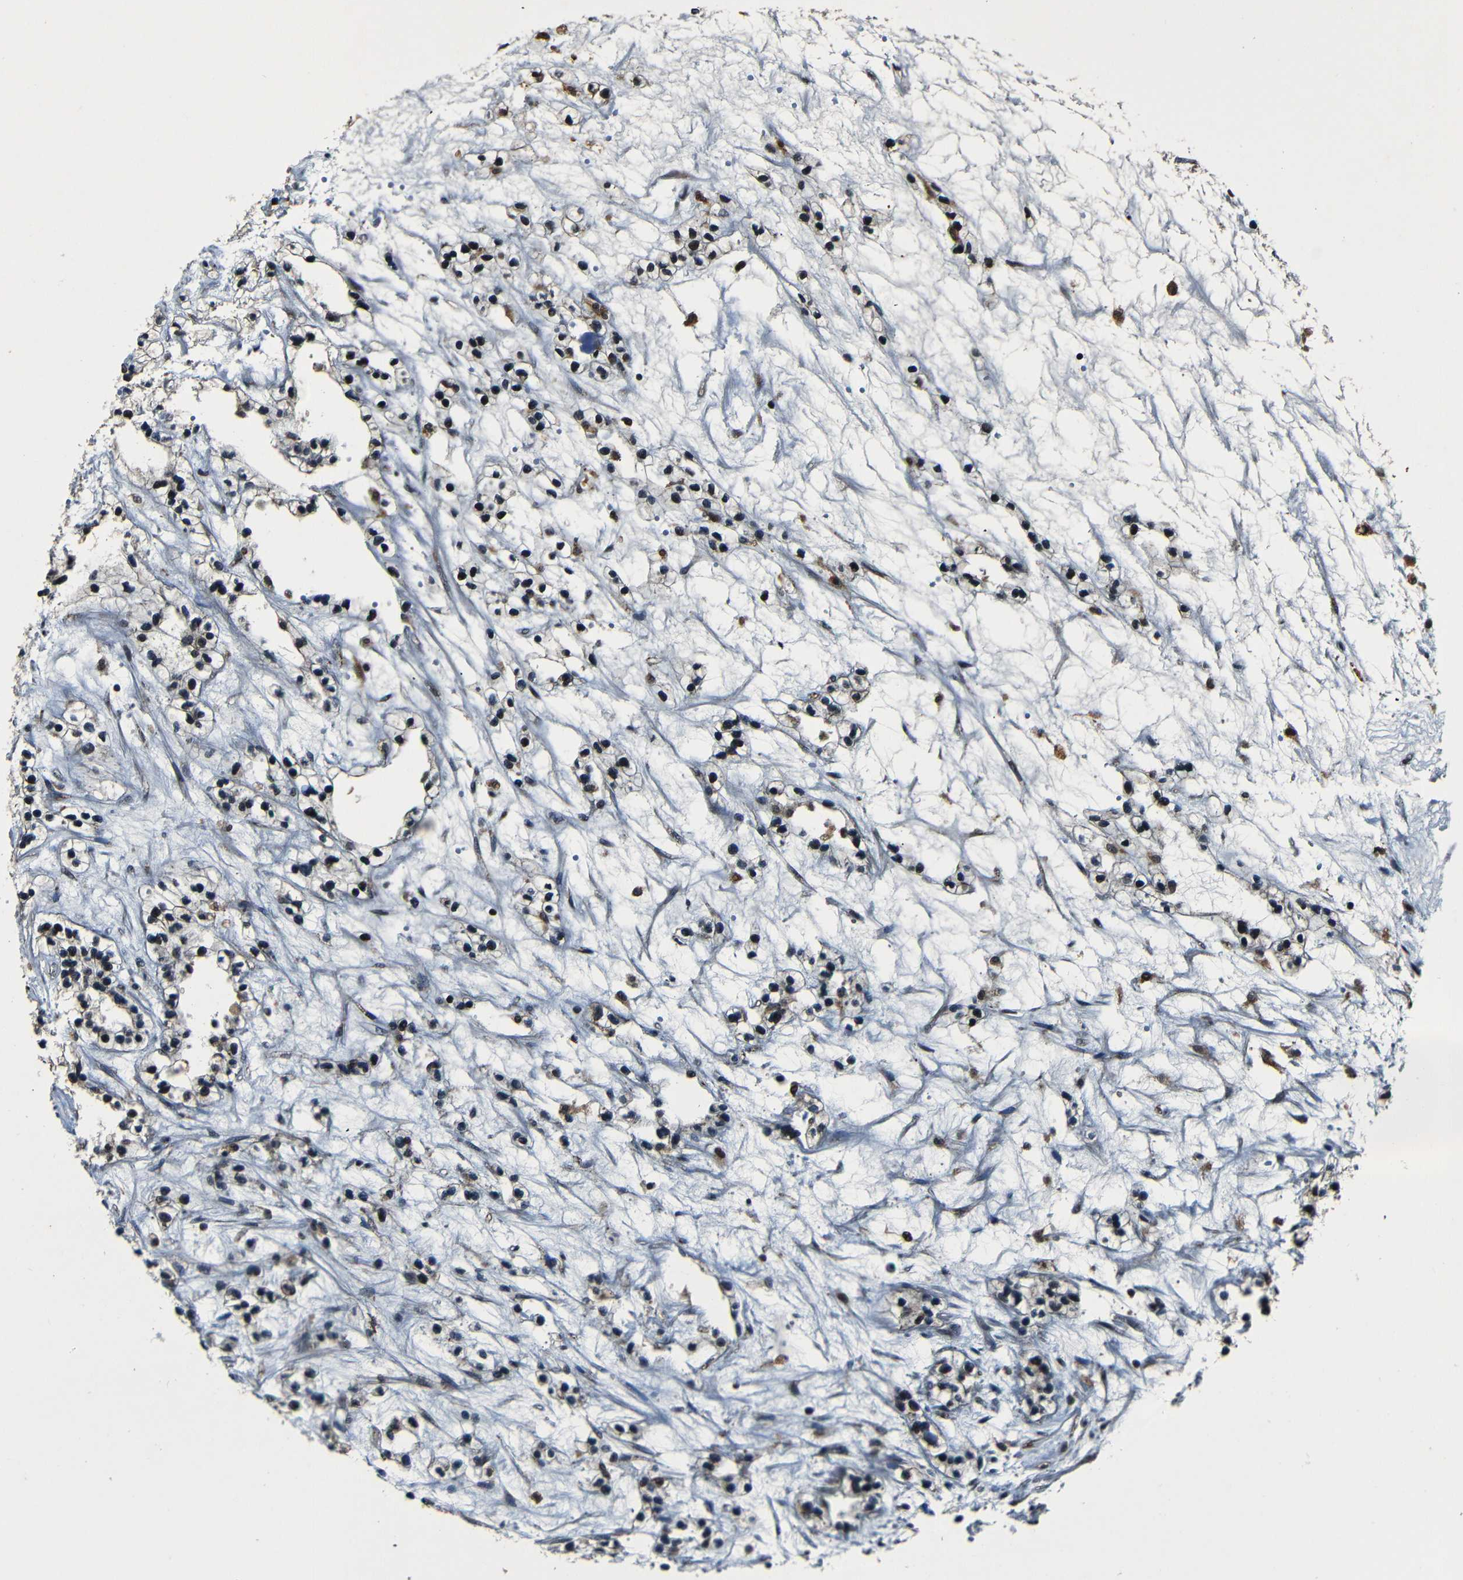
{"staining": {"intensity": "weak", "quantity": "<25%", "location": "cytoplasmic/membranous,nuclear"}, "tissue": "renal cancer", "cell_type": "Tumor cells", "image_type": "cancer", "snomed": [{"axis": "morphology", "description": "Adenocarcinoma, NOS"}, {"axis": "topography", "description": "Kidney"}], "caption": "DAB (3,3'-diaminobenzidine) immunohistochemical staining of renal adenocarcinoma exhibits no significant positivity in tumor cells.", "gene": "NCBP3", "patient": {"sex": "female", "age": 57}}